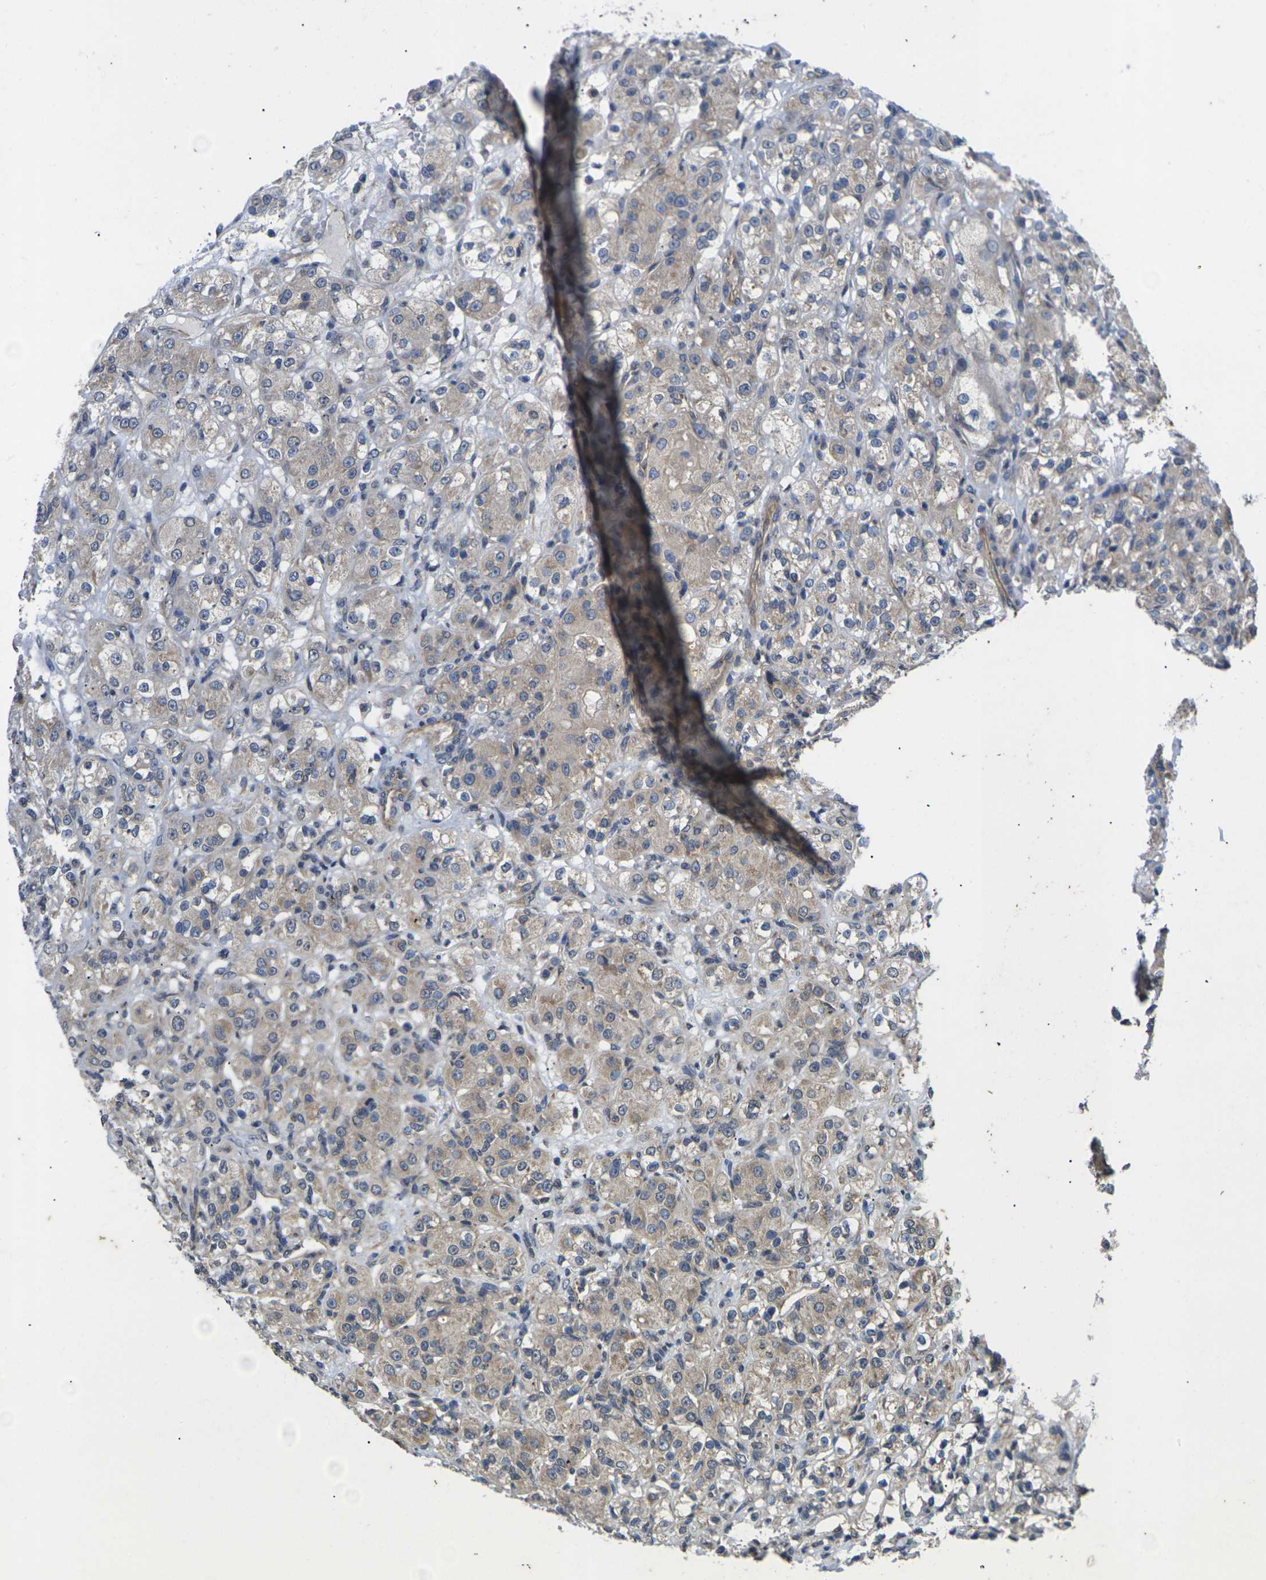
{"staining": {"intensity": "moderate", "quantity": ">75%", "location": "cytoplasmic/membranous"}, "tissue": "renal cancer", "cell_type": "Tumor cells", "image_type": "cancer", "snomed": [{"axis": "morphology", "description": "Normal tissue, NOS"}, {"axis": "morphology", "description": "Adenocarcinoma, NOS"}, {"axis": "topography", "description": "Kidney"}], "caption": "Renal cancer was stained to show a protein in brown. There is medium levels of moderate cytoplasmic/membranous staining in about >75% of tumor cells. (DAB (3,3'-diaminobenzidine) IHC with brightfield microscopy, high magnification).", "gene": "DKK2", "patient": {"sex": "male", "age": 61}}